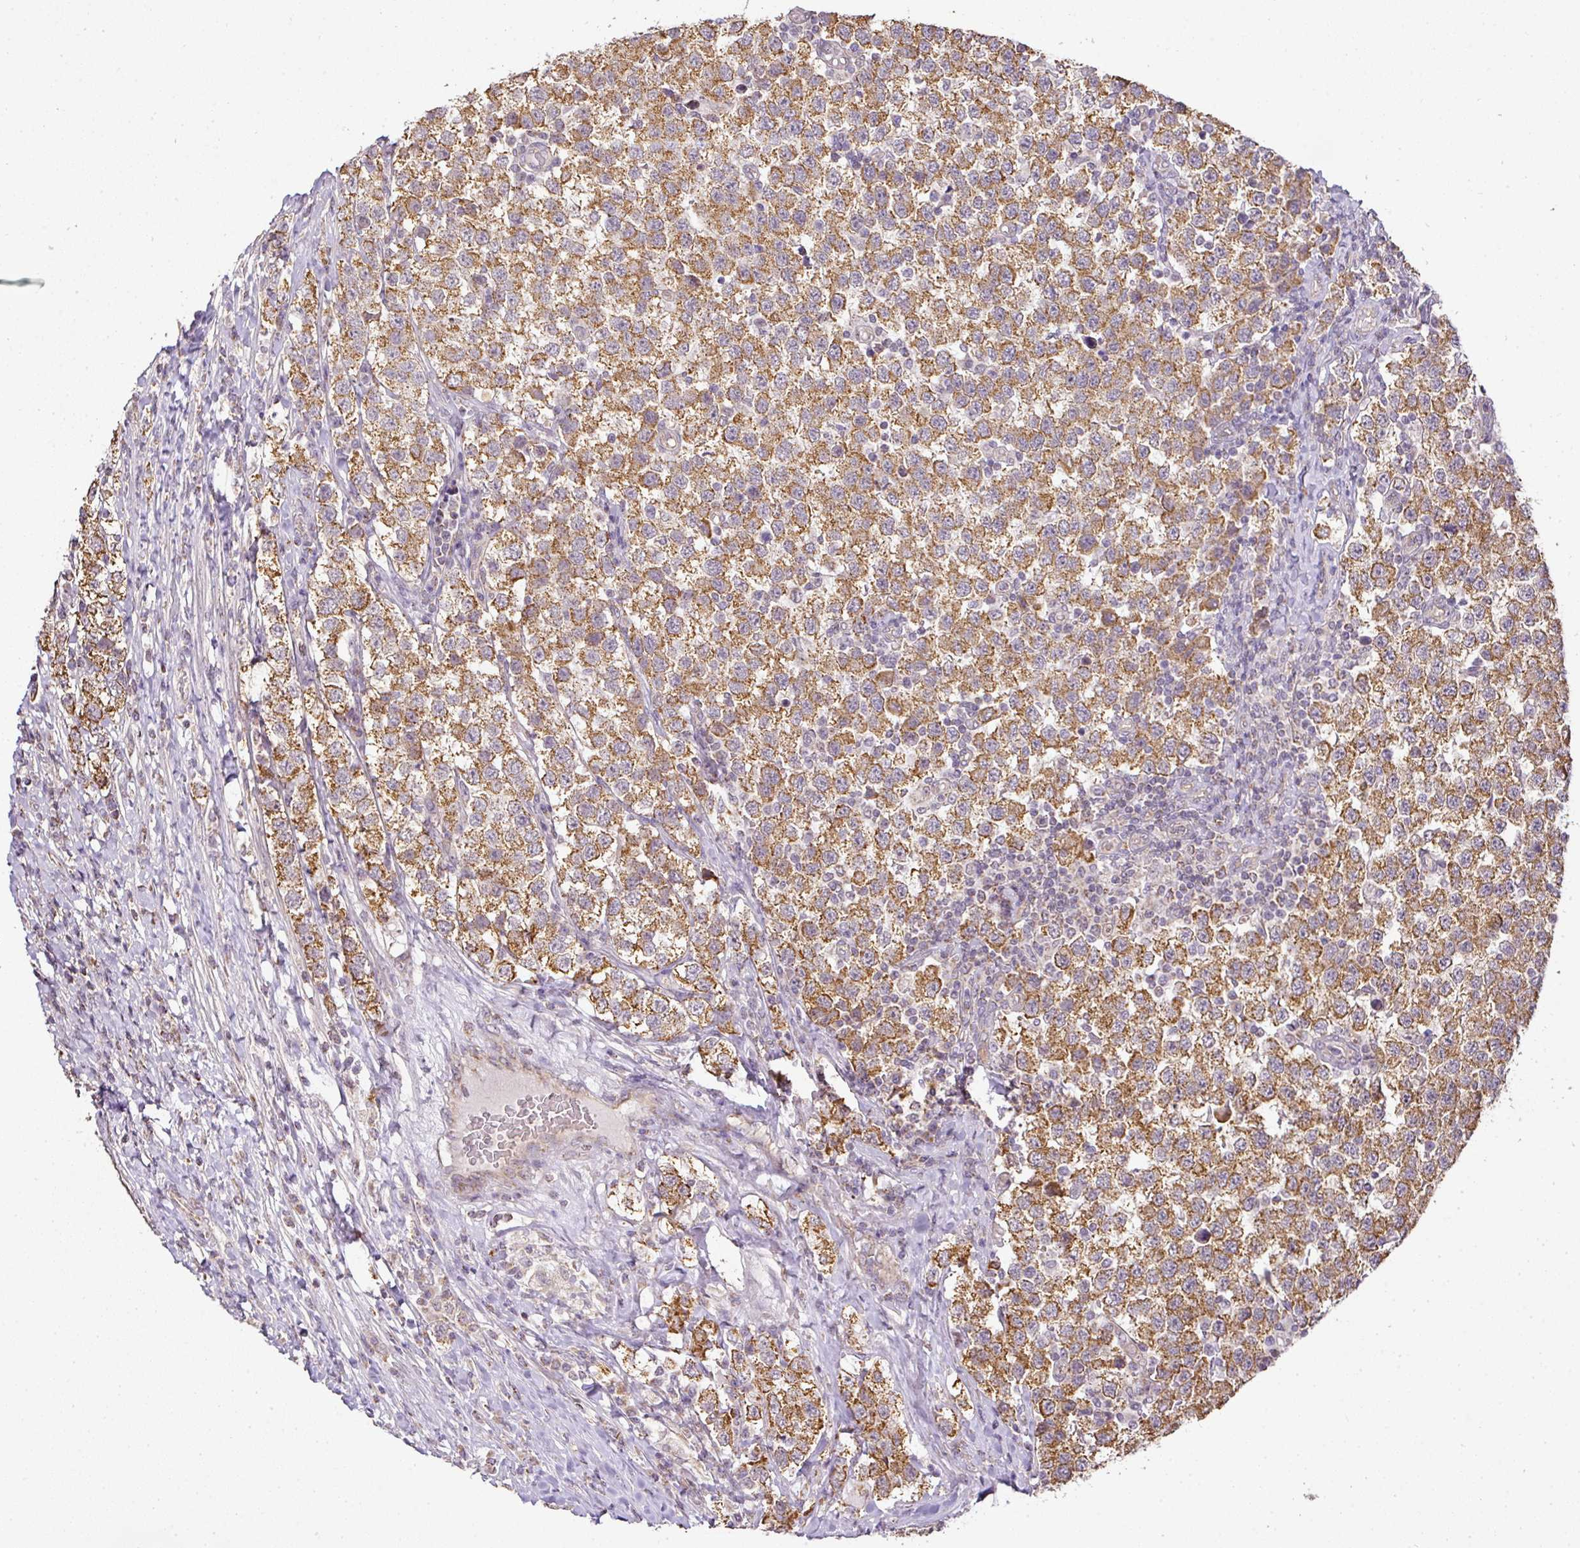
{"staining": {"intensity": "moderate", "quantity": ">75%", "location": "cytoplasmic/membranous"}, "tissue": "testis cancer", "cell_type": "Tumor cells", "image_type": "cancer", "snomed": [{"axis": "morphology", "description": "Seminoma, NOS"}, {"axis": "topography", "description": "Testis"}], "caption": "DAB (3,3'-diaminobenzidine) immunohistochemical staining of human testis cancer displays moderate cytoplasmic/membranous protein expression in approximately >75% of tumor cells.", "gene": "MYOM2", "patient": {"sex": "male", "age": 34}}